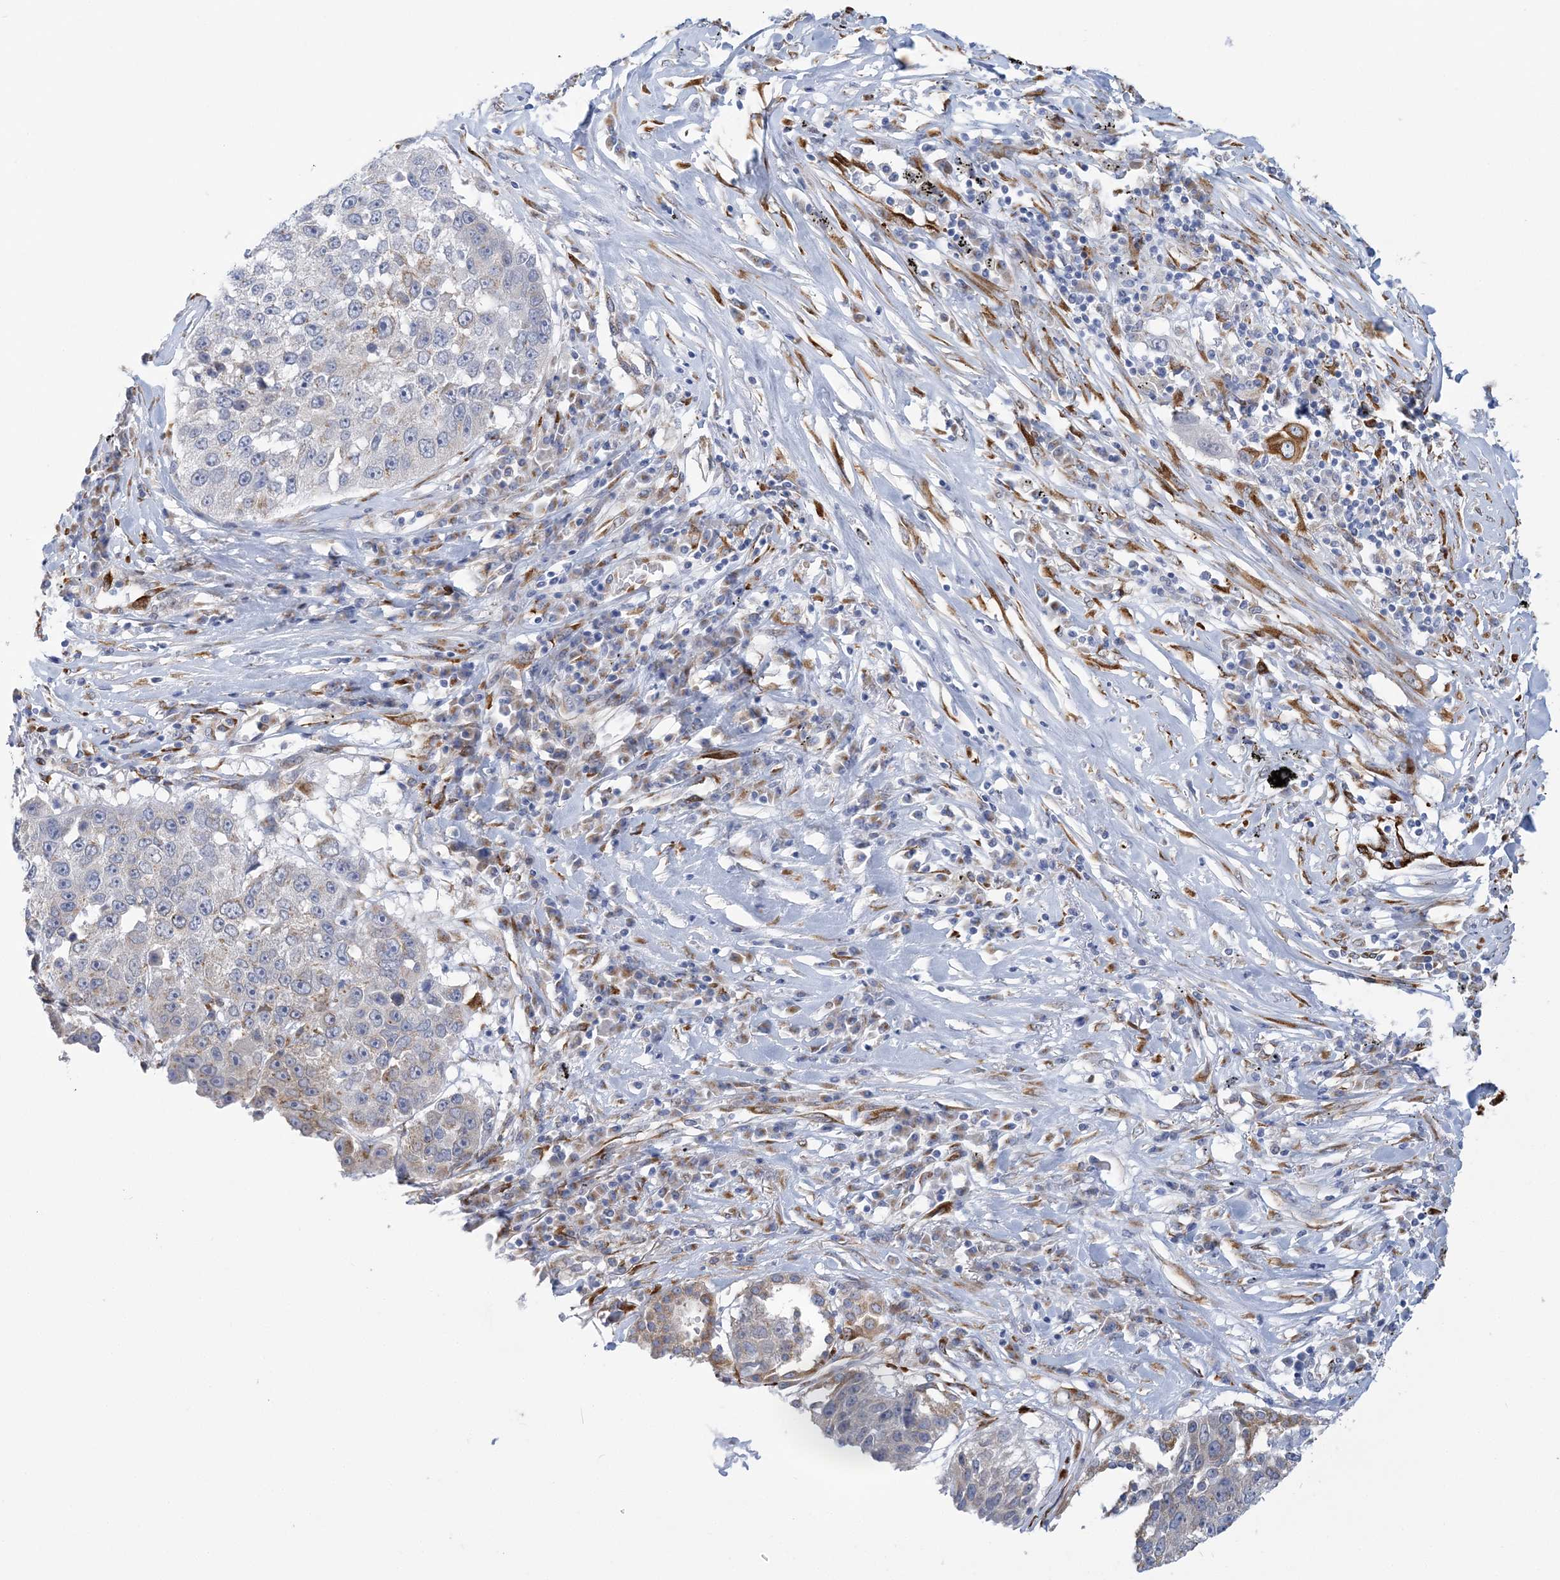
{"staining": {"intensity": "negative", "quantity": "none", "location": "none"}, "tissue": "lung cancer", "cell_type": "Tumor cells", "image_type": "cancer", "snomed": [{"axis": "morphology", "description": "Squamous cell carcinoma, NOS"}, {"axis": "topography", "description": "Lung"}], "caption": "Image shows no protein positivity in tumor cells of squamous cell carcinoma (lung) tissue.", "gene": "PLEKHG4B", "patient": {"sex": "male", "age": 61}}